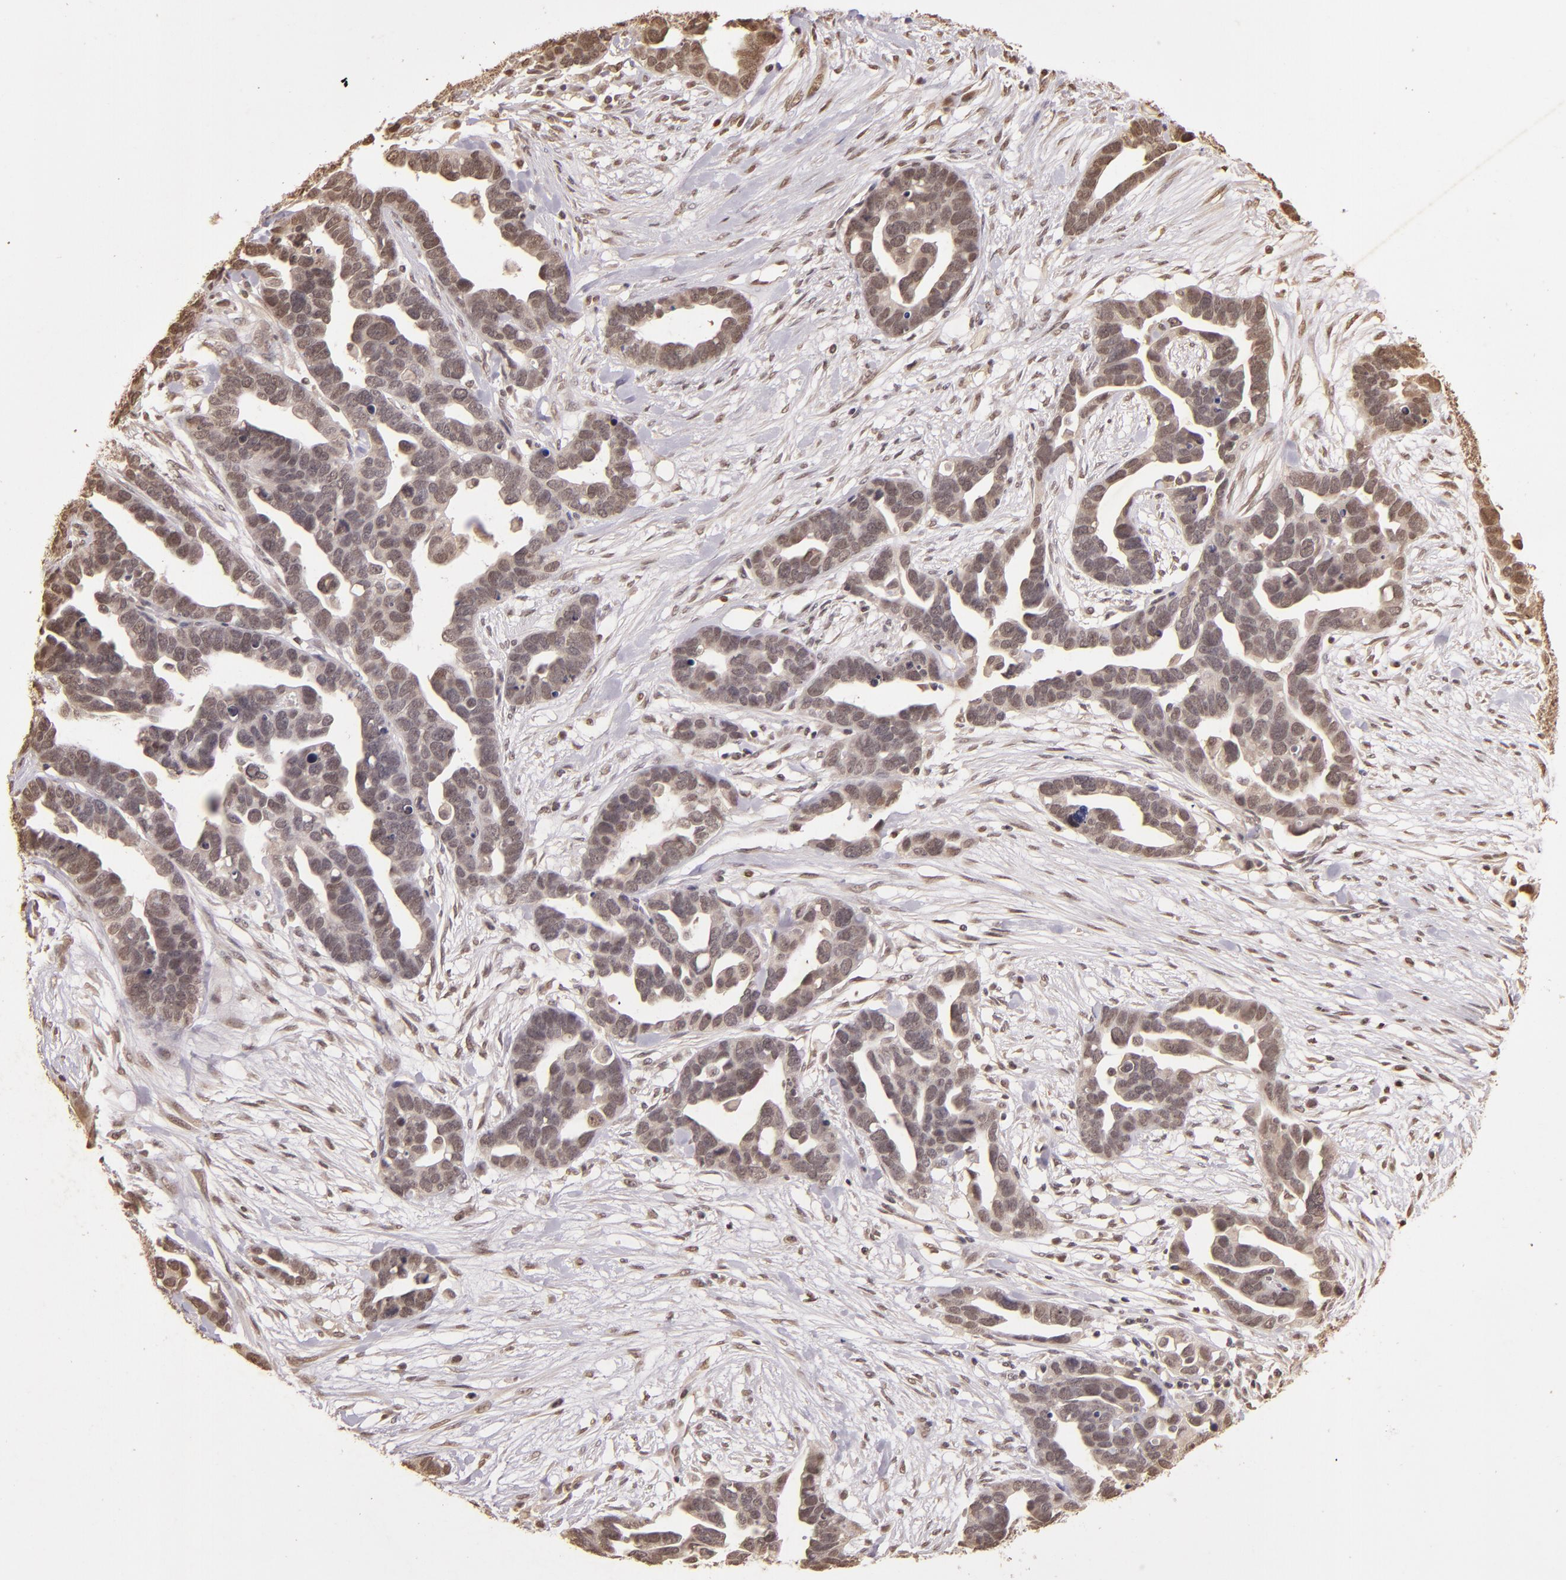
{"staining": {"intensity": "weak", "quantity": ">75%", "location": "cytoplasmic/membranous,nuclear"}, "tissue": "ovarian cancer", "cell_type": "Tumor cells", "image_type": "cancer", "snomed": [{"axis": "morphology", "description": "Cystadenocarcinoma, serous, NOS"}, {"axis": "topography", "description": "Ovary"}], "caption": "Protein staining displays weak cytoplasmic/membranous and nuclear positivity in about >75% of tumor cells in ovarian serous cystadenocarcinoma.", "gene": "CUL1", "patient": {"sex": "female", "age": 54}}